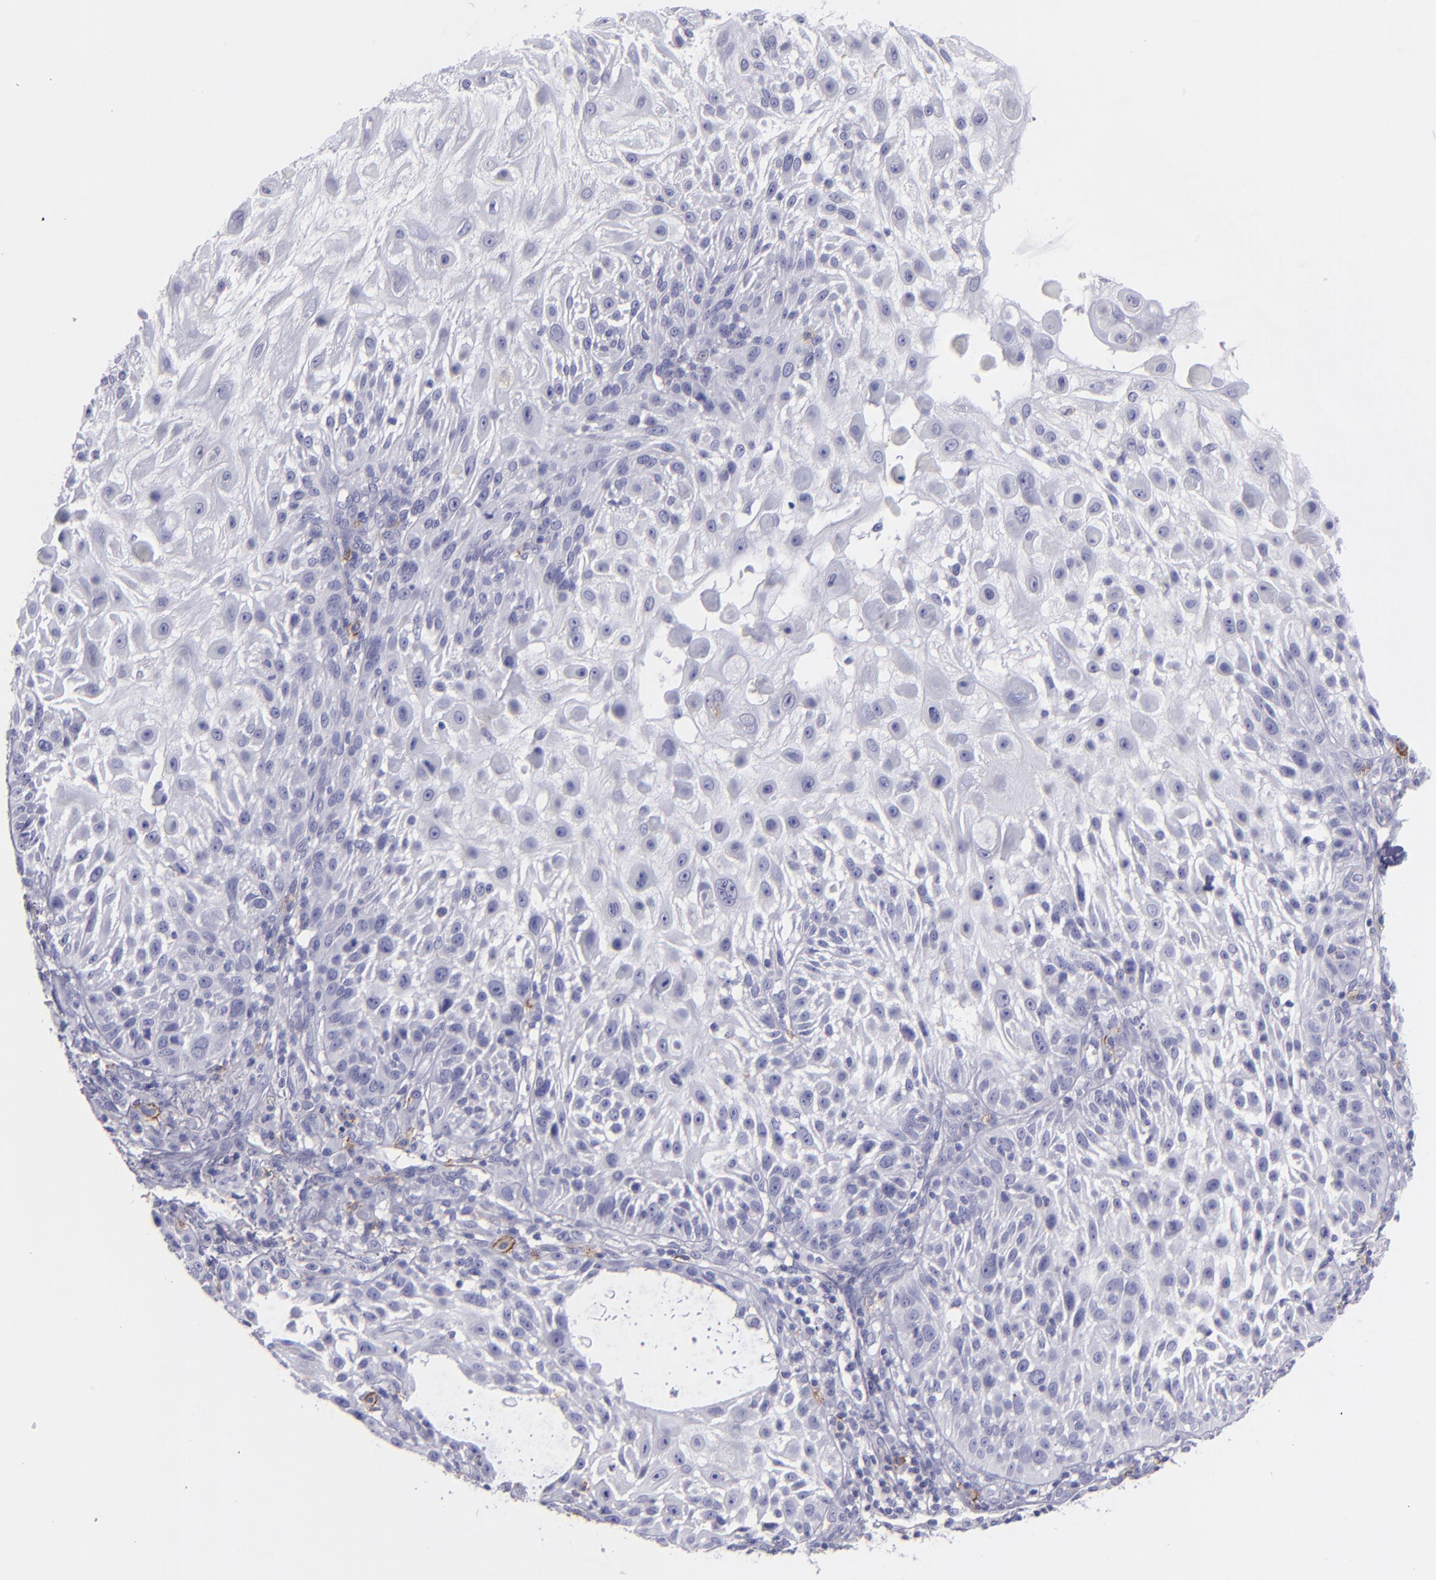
{"staining": {"intensity": "negative", "quantity": "none", "location": "none"}, "tissue": "skin cancer", "cell_type": "Tumor cells", "image_type": "cancer", "snomed": [{"axis": "morphology", "description": "Squamous cell carcinoma, NOS"}, {"axis": "topography", "description": "Skin"}], "caption": "This is a photomicrograph of IHC staining of skin cancer (squamous cell carcinoma), which shows no staining in tumor cells.", "gene": "CD82", "patient": {"sex": "female", "age": 89}}